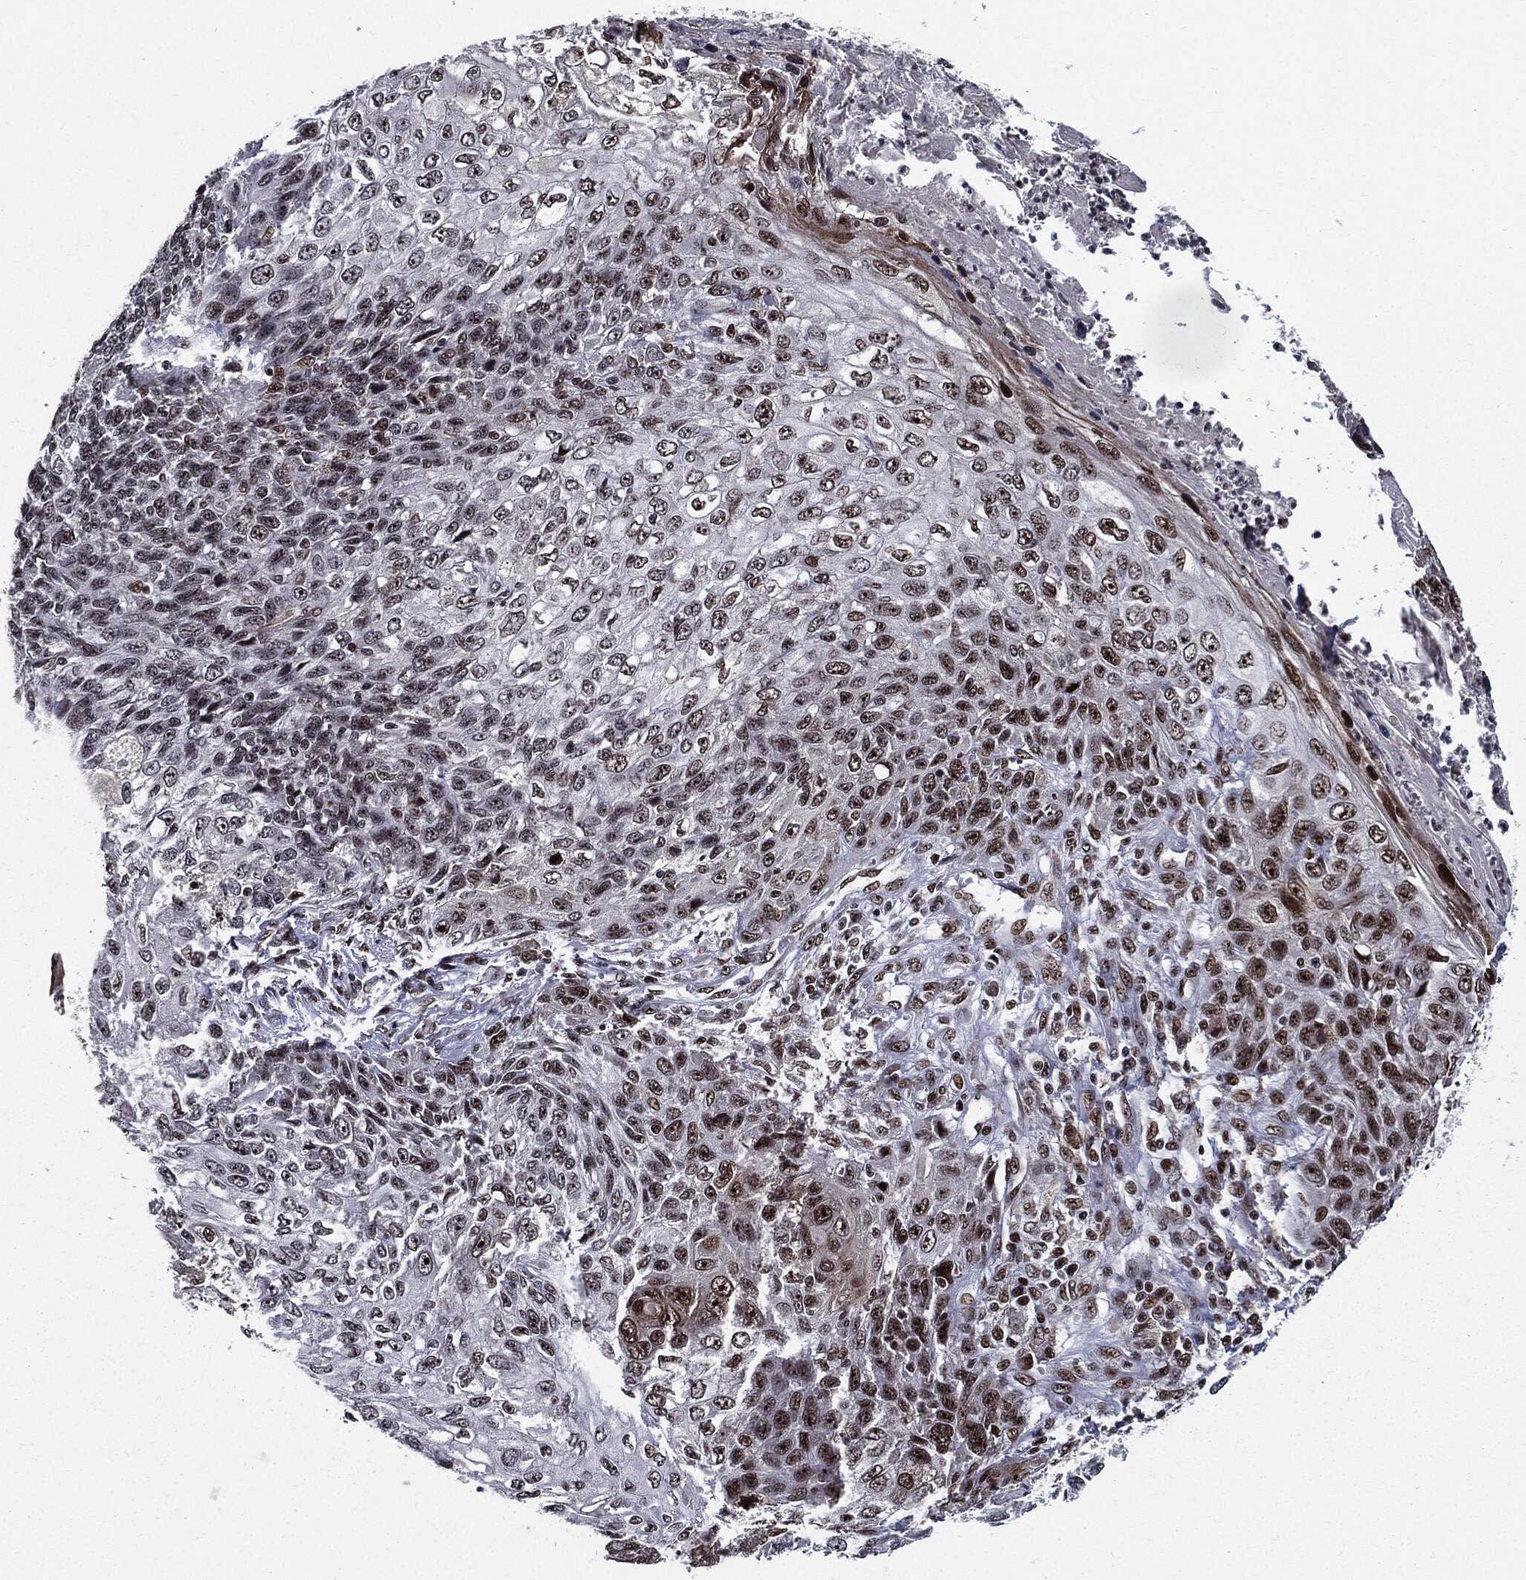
{"staining": {"intensity": "moderate", "quantity": "25%-75%", "location": "nuclear"}, "tissue": "skin cancer", "cell_type": "Tumor cells", "image_type": "cancer", "snomed": [{"axis": "morphology", "description": "Squamous cell carcinoma, NOS"}, {"axis": "topography", "description": "Skin"}], "caption": "The histopathology image reveals staining of squamous cell carcinoma (skin), revealing moderate nuclear protein expression (brown color) within tumor cells.", "gene": "ZFP91", "patient": {"sex": "male", "age": 92}}